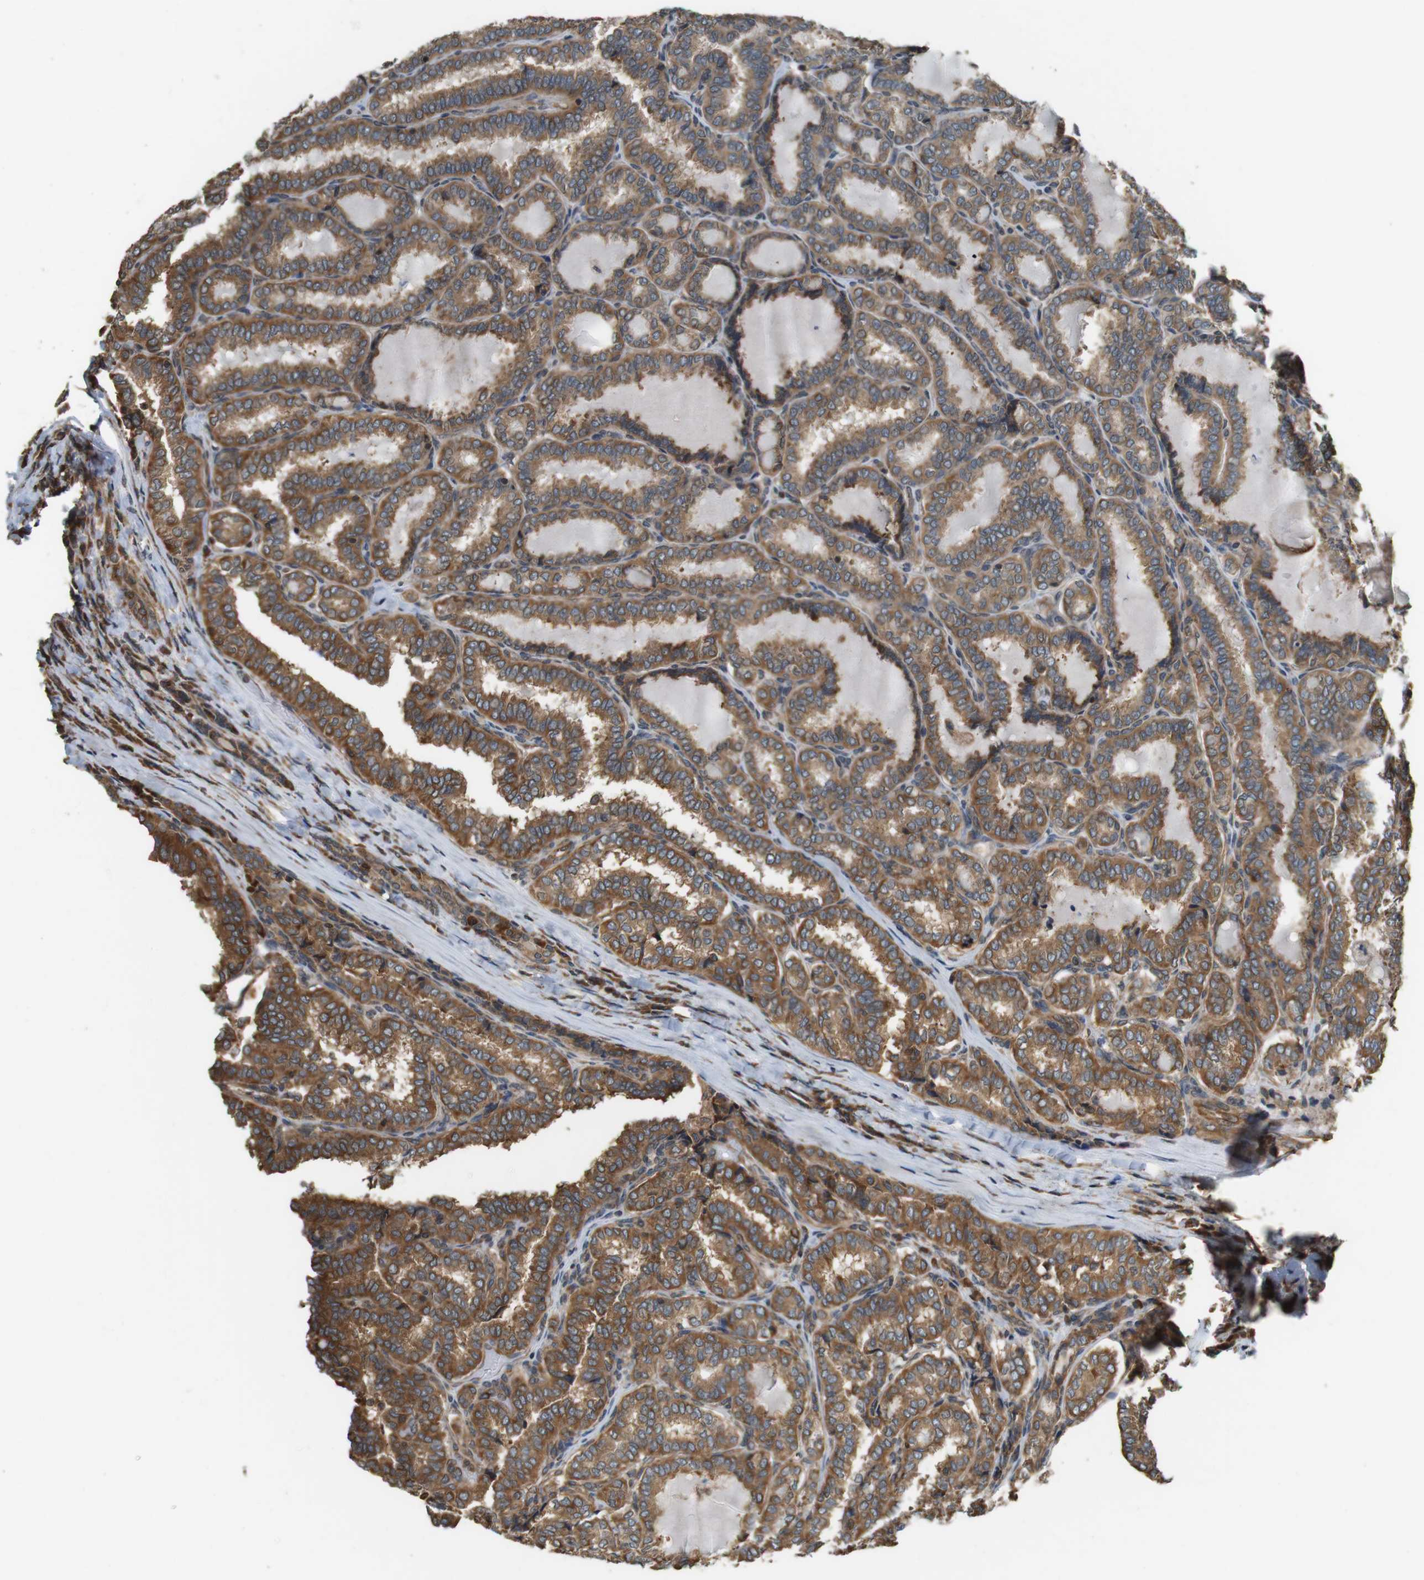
{"staining": {"intensity": "moderate", "quantity": ">75%", "location": "cytoplasmic/membranous"}, "tissue": "thyroid cancer", "cell_type": "Tumor cells", "image_type": "cancer", "snomed": [{"axis": "morphology", "description": "Normal tissue, NOS"}, {"axis": "morphology", "description": "Papillary adenocarcinoma, NOS"}, {"axis": "topography", "description": "Thyroid gland"}], "caption": "This histopathology image displays thyroid cancer stained with immunohistochemistry (IHC) to label a protein in brown. The cytoplasmic/membranous of tumor cells show moderate positivity for the protein. Nuclei are counter-stained blue.", "gene": "PA2G4", "patient": {"sex": "female", "age": 30}}